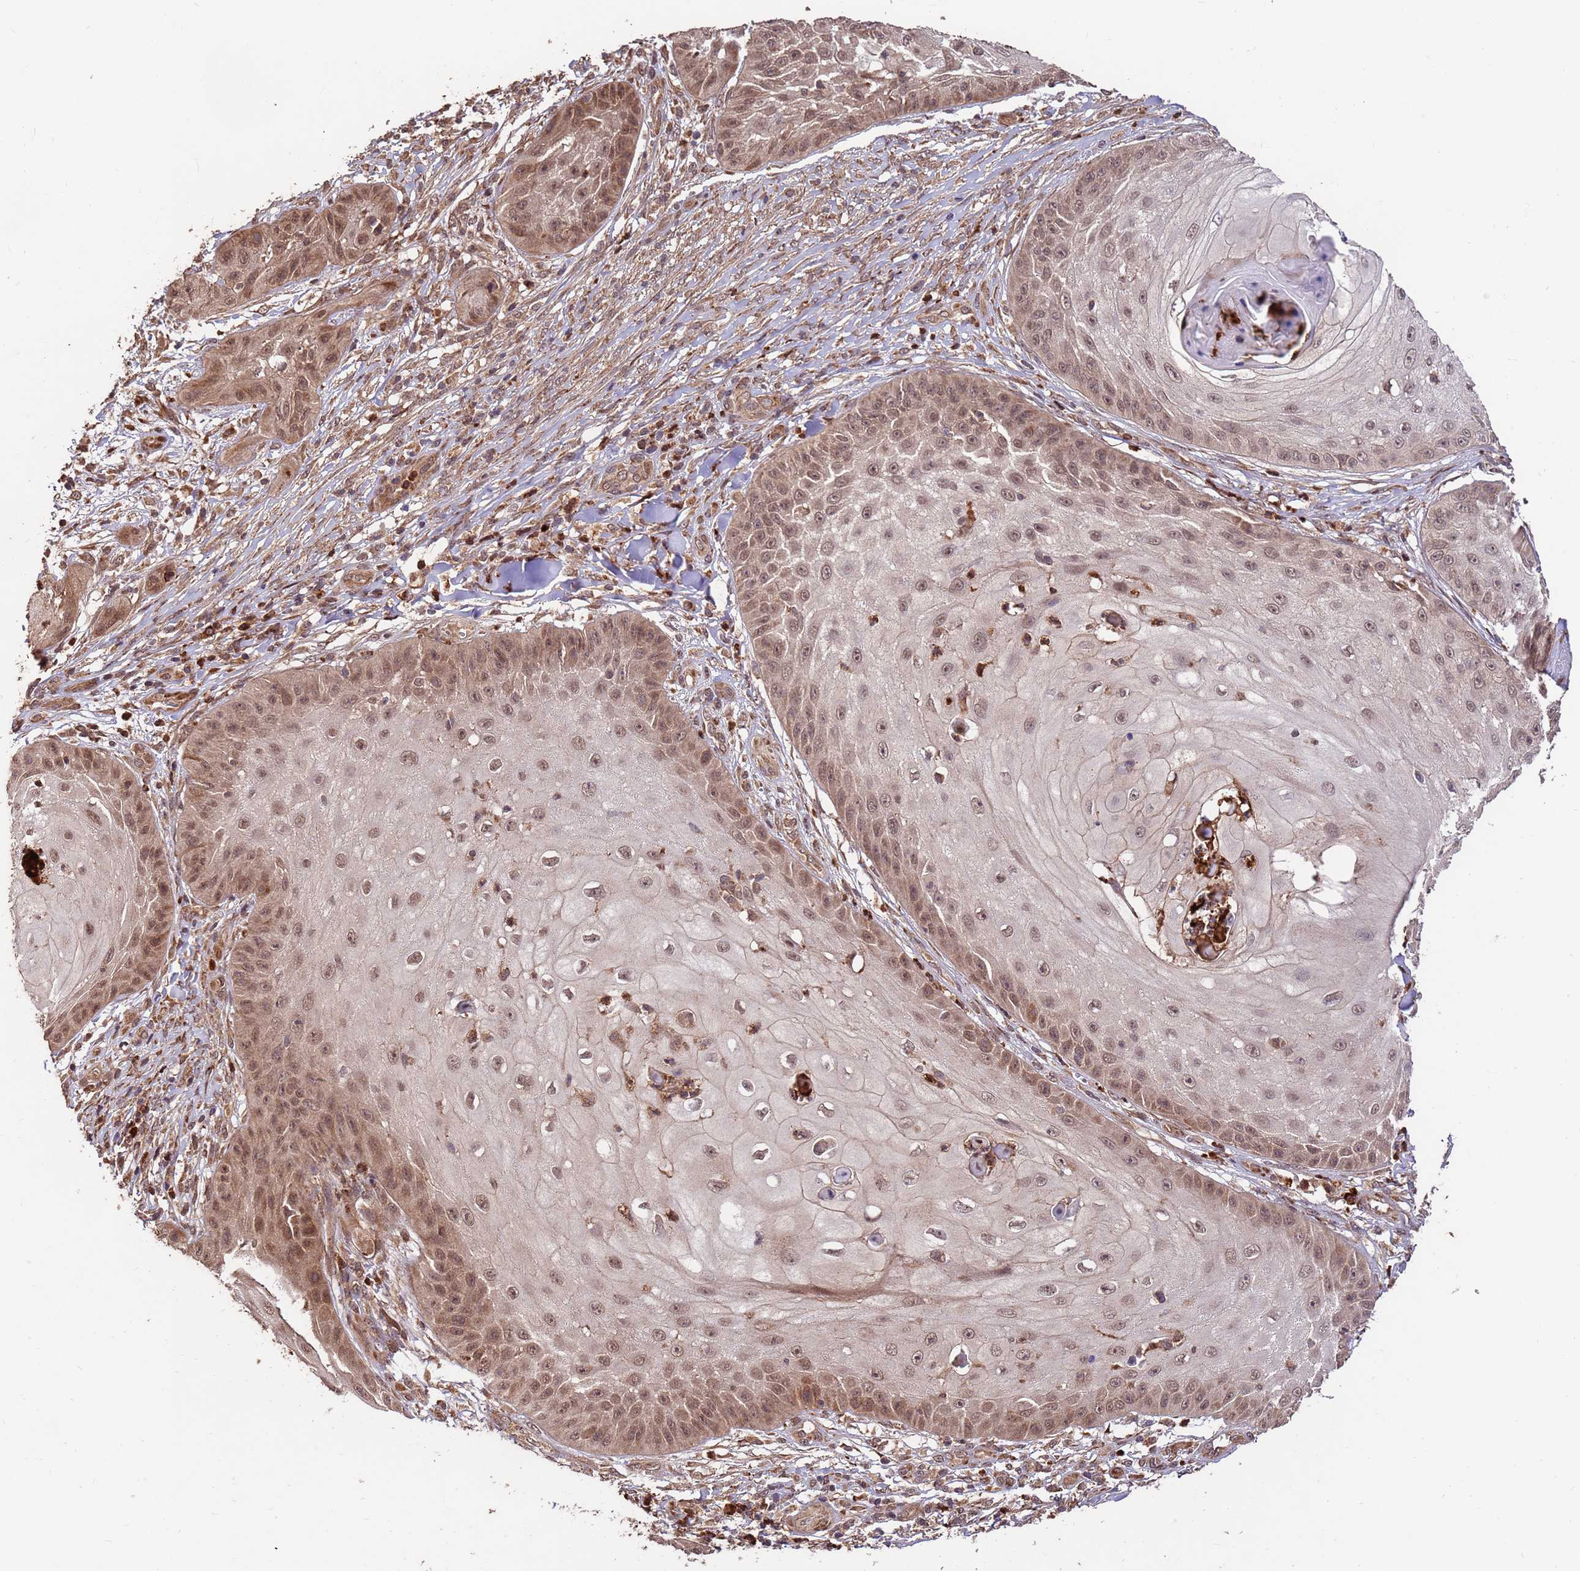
{"staining": {"intensity": "moderate", "quantity": ">75%", "location": "cytoplasmic/membranous,nuclear"}, "tissue": "skin cancer", "cell_type": "Tumor cells", "image_type": "cancer", "snomed": [{"axis": "morphology", "description": "Squamous cell carcinoma, NOS"}, {"axis": "topography", "description": "Skin"}], "caption": "Skin squamous cell carcinoma was stained to show a protein in brown. There is medium levels of moderate cytoplasmic/membranous and nuclear staining in about >75% of tumor cells.", "gene": "ZNF619", "patient": {"sex": "male", "age": 70}}